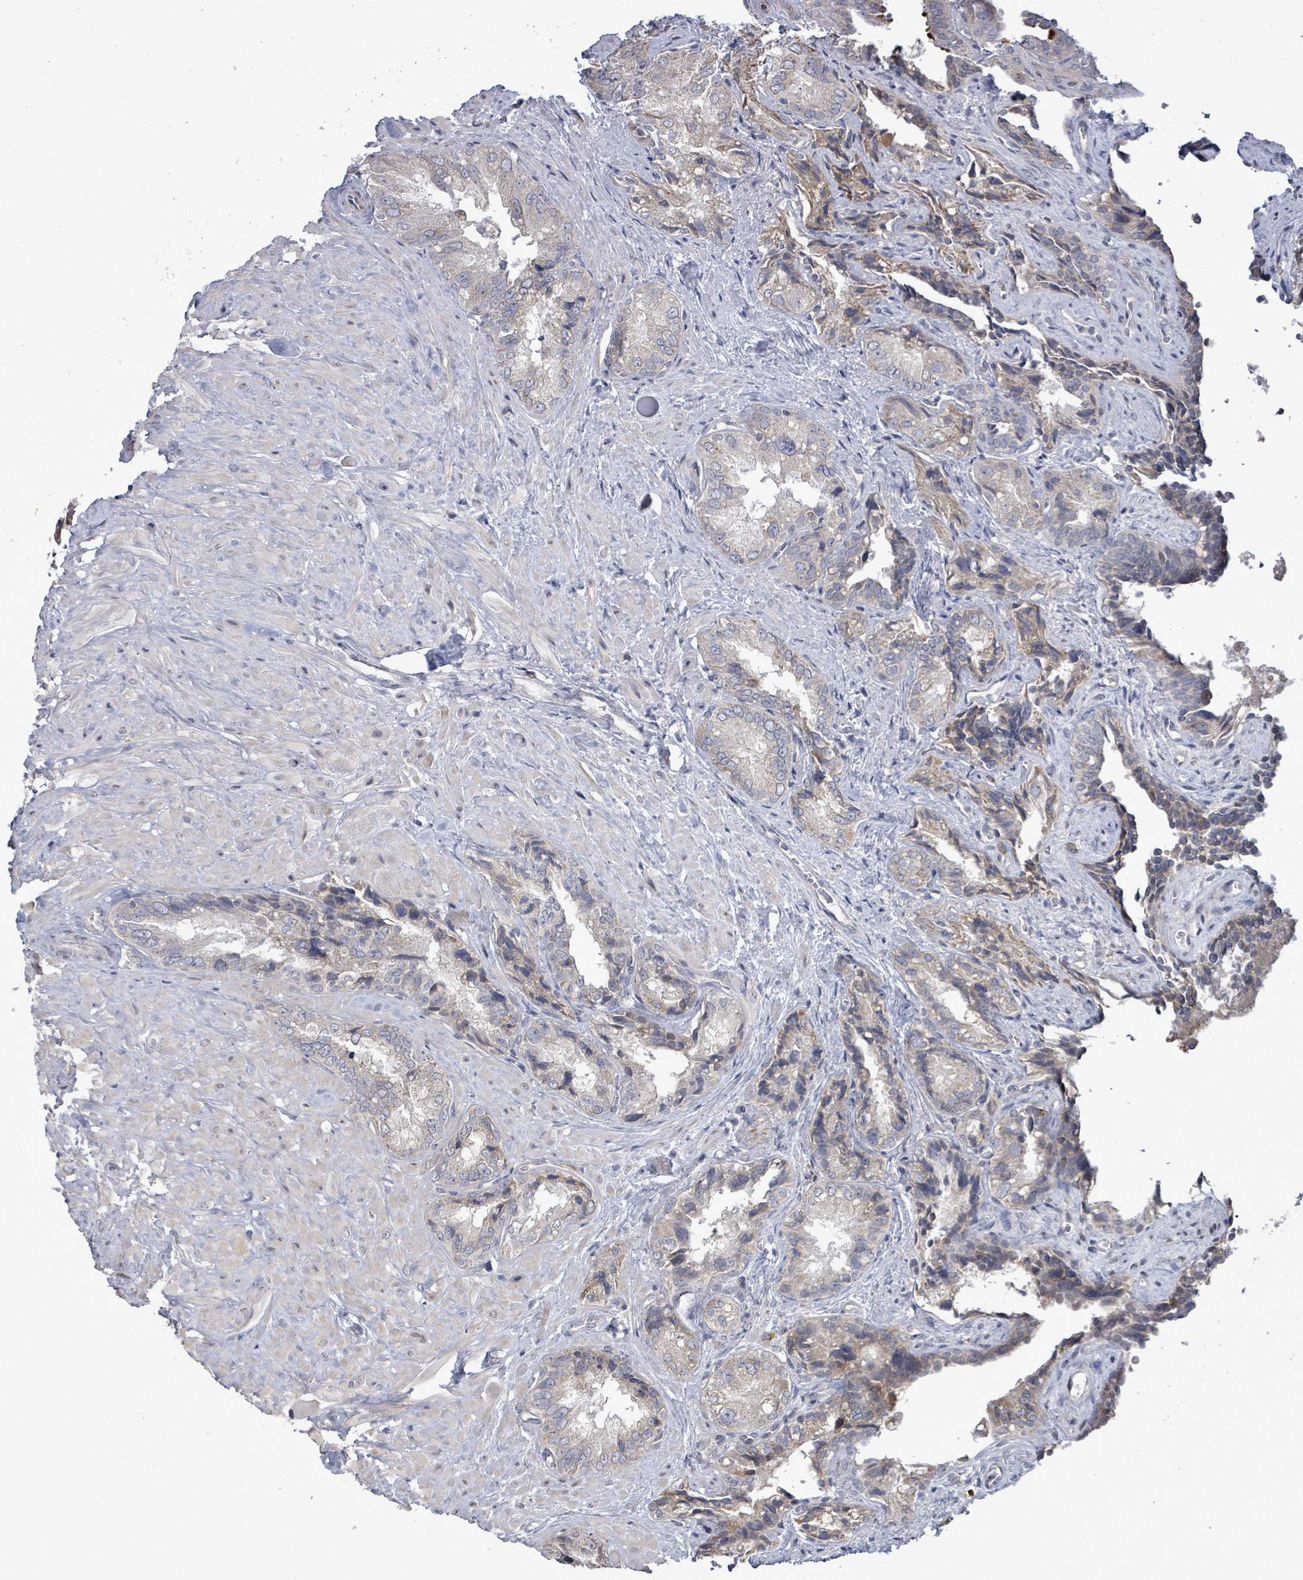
{"staining": {"intensity": "moderate", "quantity": "<25%", "location": "cytoplasmic/membranous"}, "tissue": "seminal vesicle", "cell_type": "Glandular cells", "image_type": "normal", "snomed": [{"axis": "morphology", "description": "Normal tissue, NOS"}, {"axis": "topography", "description": "Seminal veicle"}, {"axis": "topography", "description": "Peripheral nerve tissue"}], "caption": "Normal seminal vesicle was stained to show a protein in brown. There is low levels of moderate cytoplasmic/membranous expression in about <25% of glandular cells. (Stains: DAB (3,3'-diaminobenzidine) in brown, nuclei in blue, Microscopy: brightfield microscopy at high magnification).", "gene": "POMGNT2", "patient": {"sex": "male", "age": 67}}